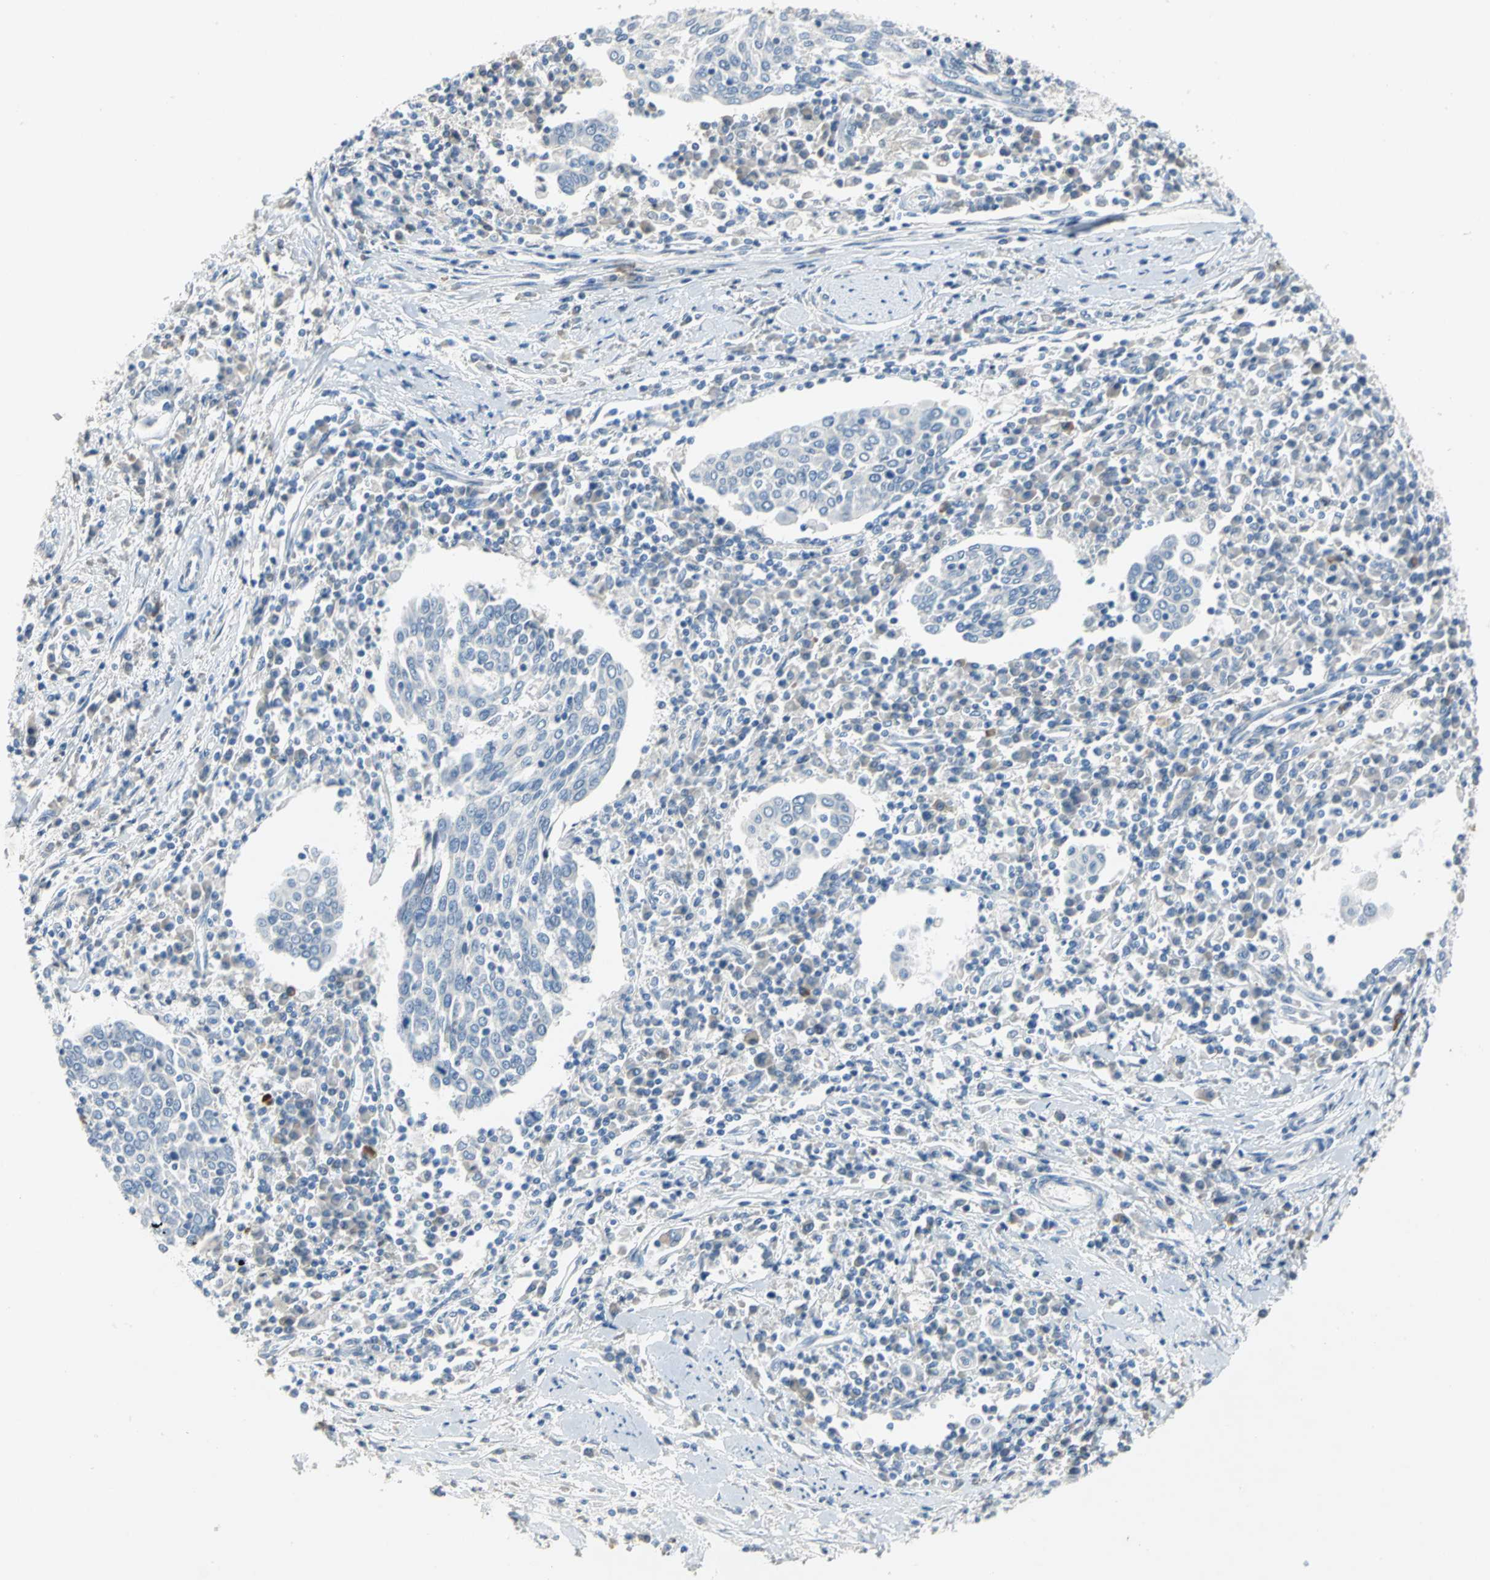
{"staining": {"intensity": "negative", "quantity": "none", "location": "none"}, "tissue": "cervical cancer", "cell_type": "Tumor cells", "image_type": "cancer", "snomed": [{"axis": "morphology", "description": "Squamous cell carcinoma, NOS"}, {"axis": "topography", "description": "Cervix"}], "caption": "Image shows no significant protein positivity in tumor cells of cervical cancer (squamous cell carcinoma).", "gene": "PTGDS", "patient": {"sex": "female", "age": 40}}